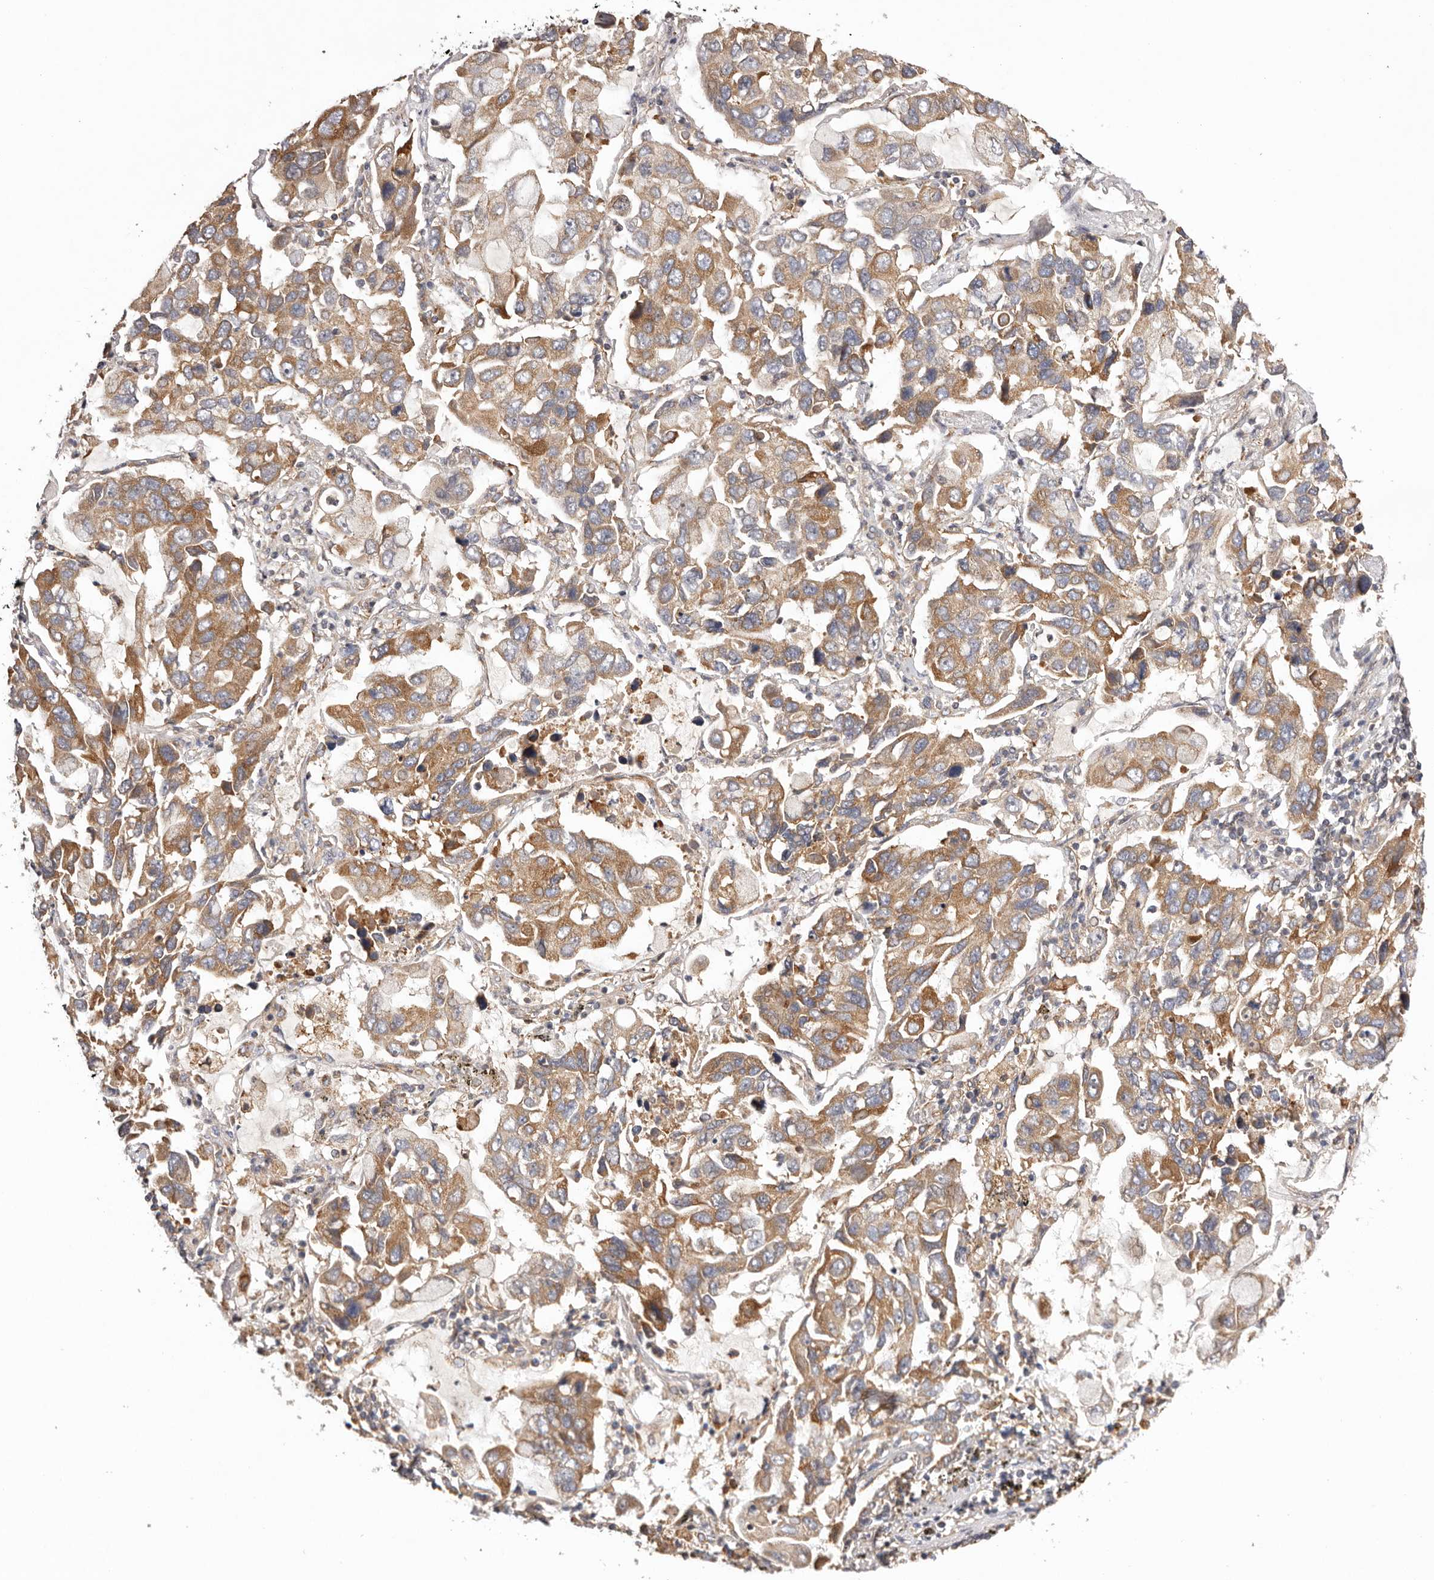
{"staining": {"intensity": "moderate", "quantity": ">75%", "location": "cytoplasmic/membranous"}, "tissue": "lung cancer", "cell_type": "Tumor cells", "image_type": "cancer", "snomed": [{"axis": "morphology", "description": "Adenocarcinoma, NOS"}, {"axis": "topography", "description": "Lung"}], "caption": "Protein expression analysis of human adenocarcinoma (lung) reveals moderate cytoplasmic/membranous staining in approximately >75% of tumor cells. The staining was performed using DAB, with brown indicating positive protein expression. Nuclei are stained blue with hematoxylin.", "gene": "UBR2", "patient": {"sex": "male", "age": 64}}